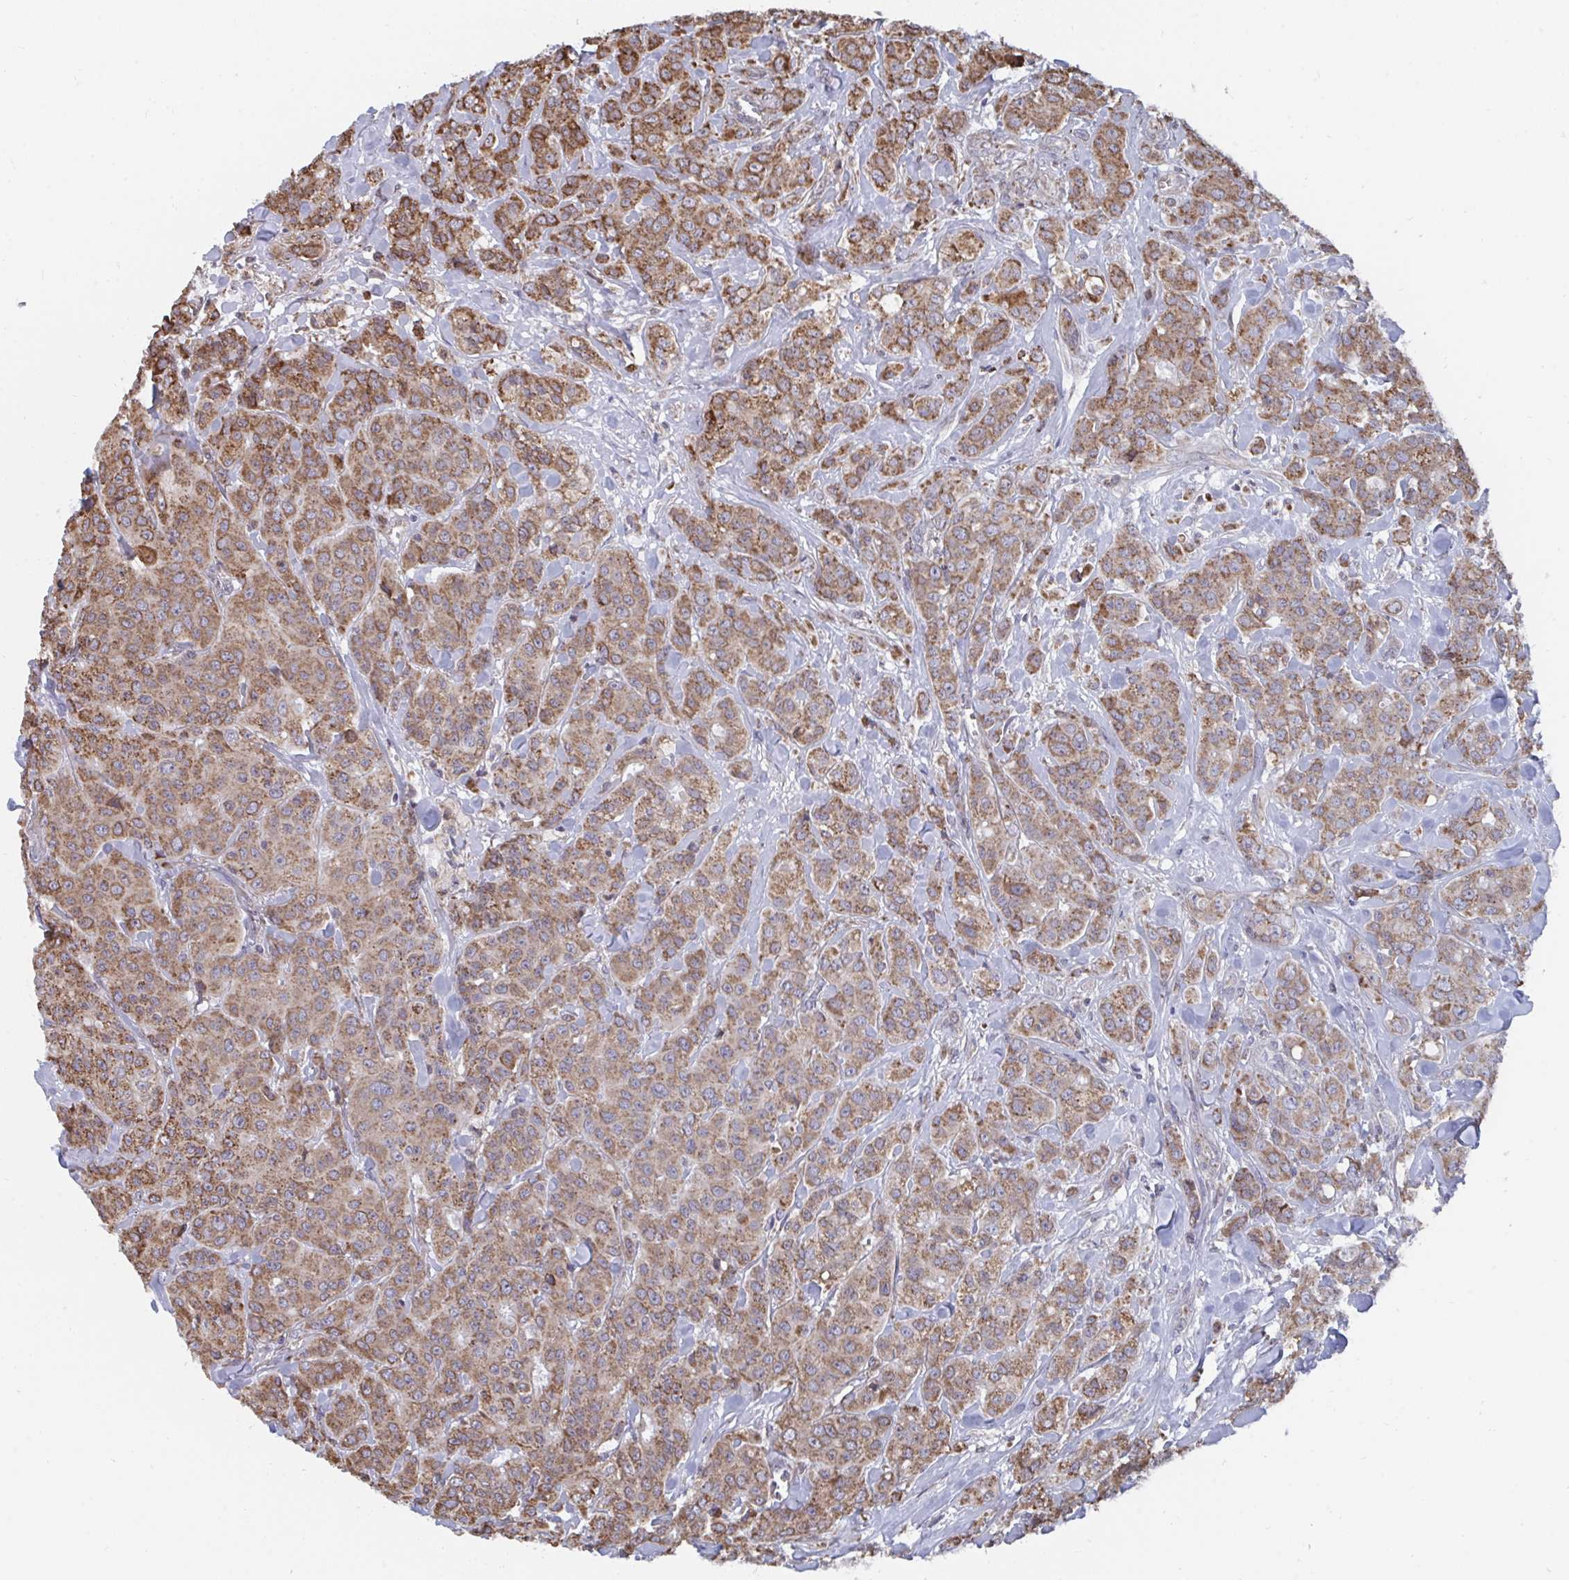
{"staining": {"intensity": "moderate", "quantity": ">75%", "location": "cytoplasmic/membranous"}, "tissue": "breast cancer", "cell_type": "Tumor cells", "image_type": "cancer", "snomed": [{"axis": "morphology", "description": "Normal tissue, NOS"}, {"axis": "morphology", "description": "Duct carcinoma"}, {"axis": "topography", "description": "Breast"}], "caption": "Immunohistochemistry photomicrograph of human intraductal carcinoma (breast) stained for a protein (brown), which displays medium levels of moderate cytoplasmic/membranous positivity in about >75% of tumor cells.", "gene": "ELAVL1", "patient": {"sex": "female", "age": 43}}